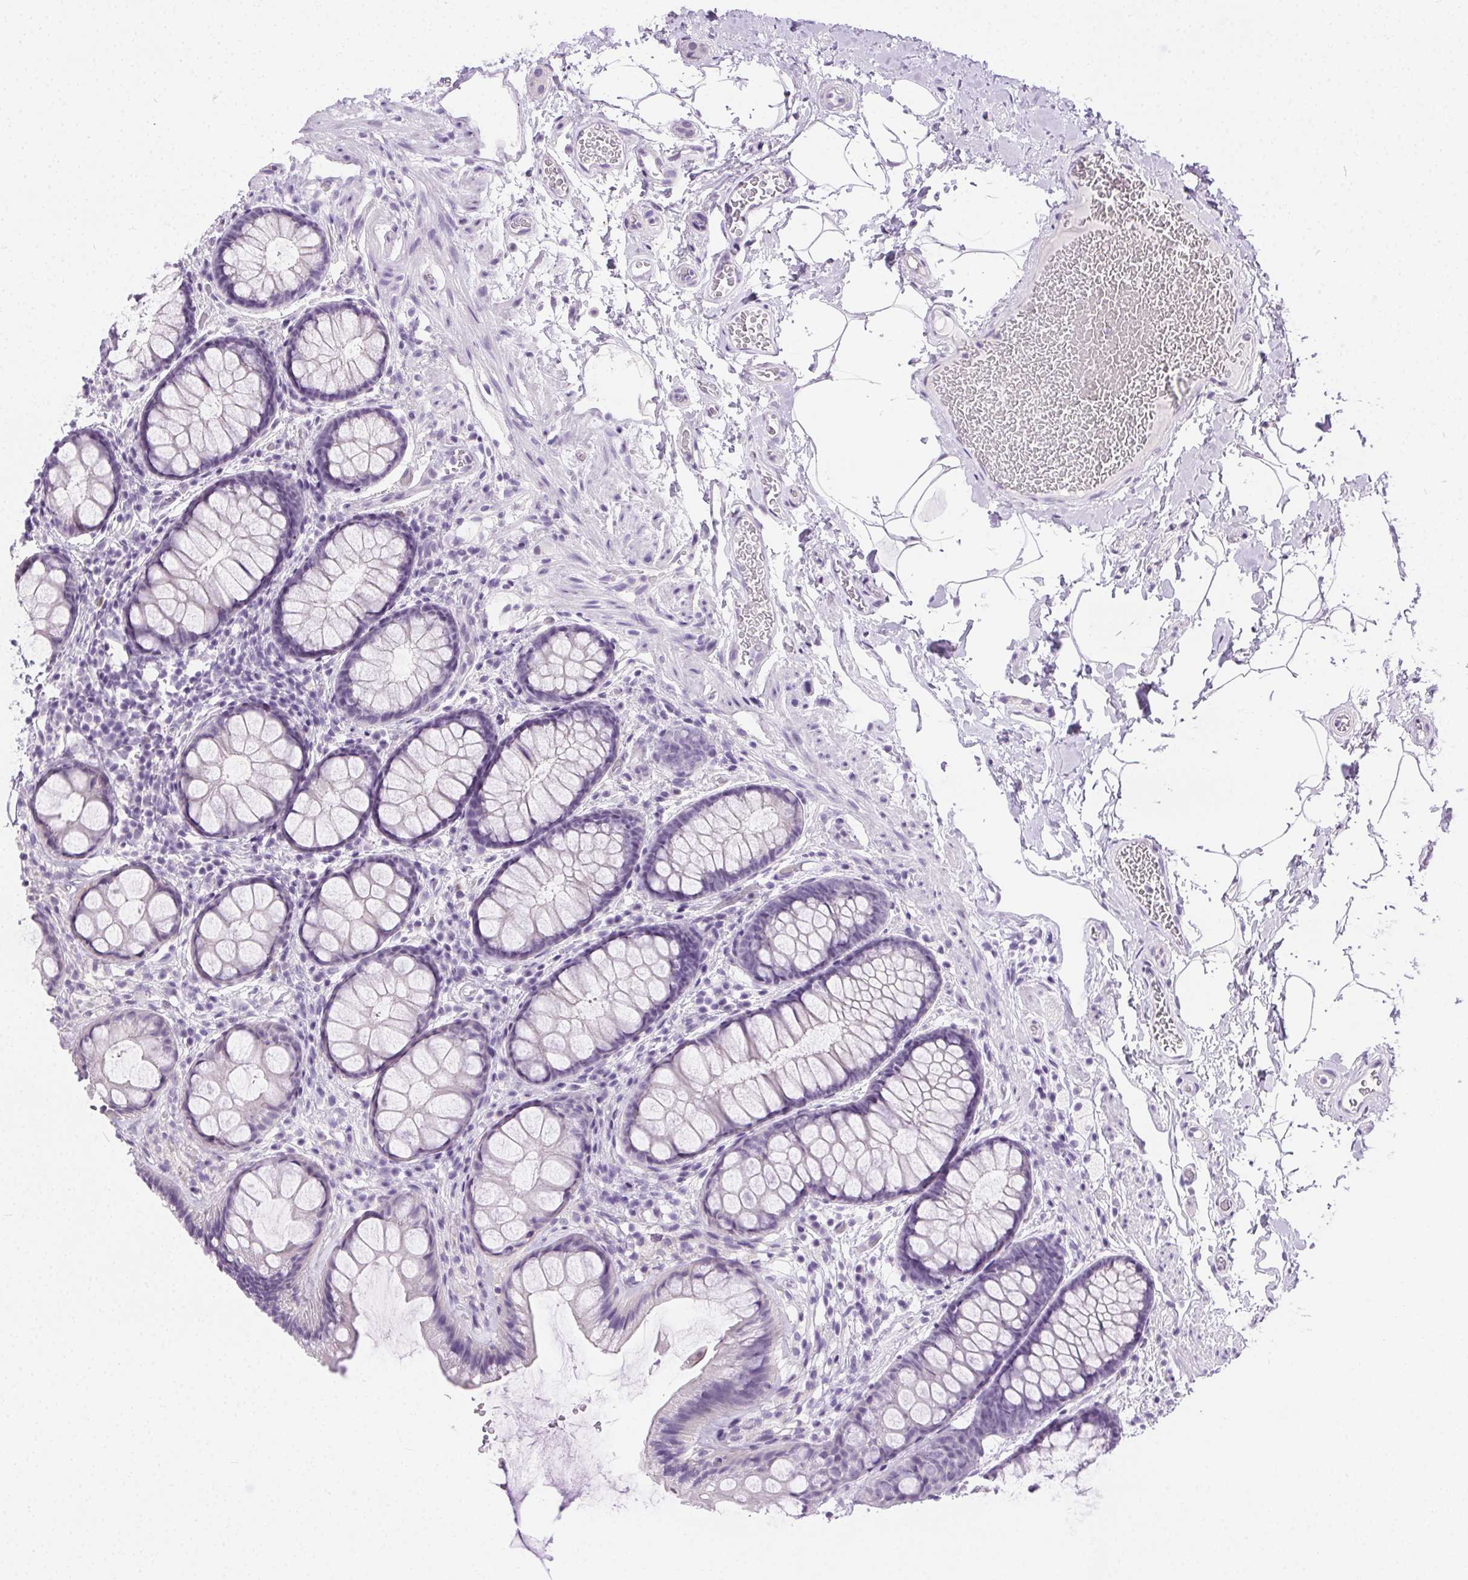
{"staining": {"intensity": "negative", "quantity": "none", "location": "none"}, "tissue": "rectum", "cell_type": "Glandular cells", "image_type": "normal", "snomed": [{"axis": "morphology", "description": "Normal tissue, NOS"}, {"axis": "topography", "description": "Rectum"}], "caption": "This is an immunohistochemistry (IHC) photomicrograph of benign human rectum. There is no expression in glandular cells.", "gene": "C20orf85", "patient": {"sex": "female", "age": 62}}